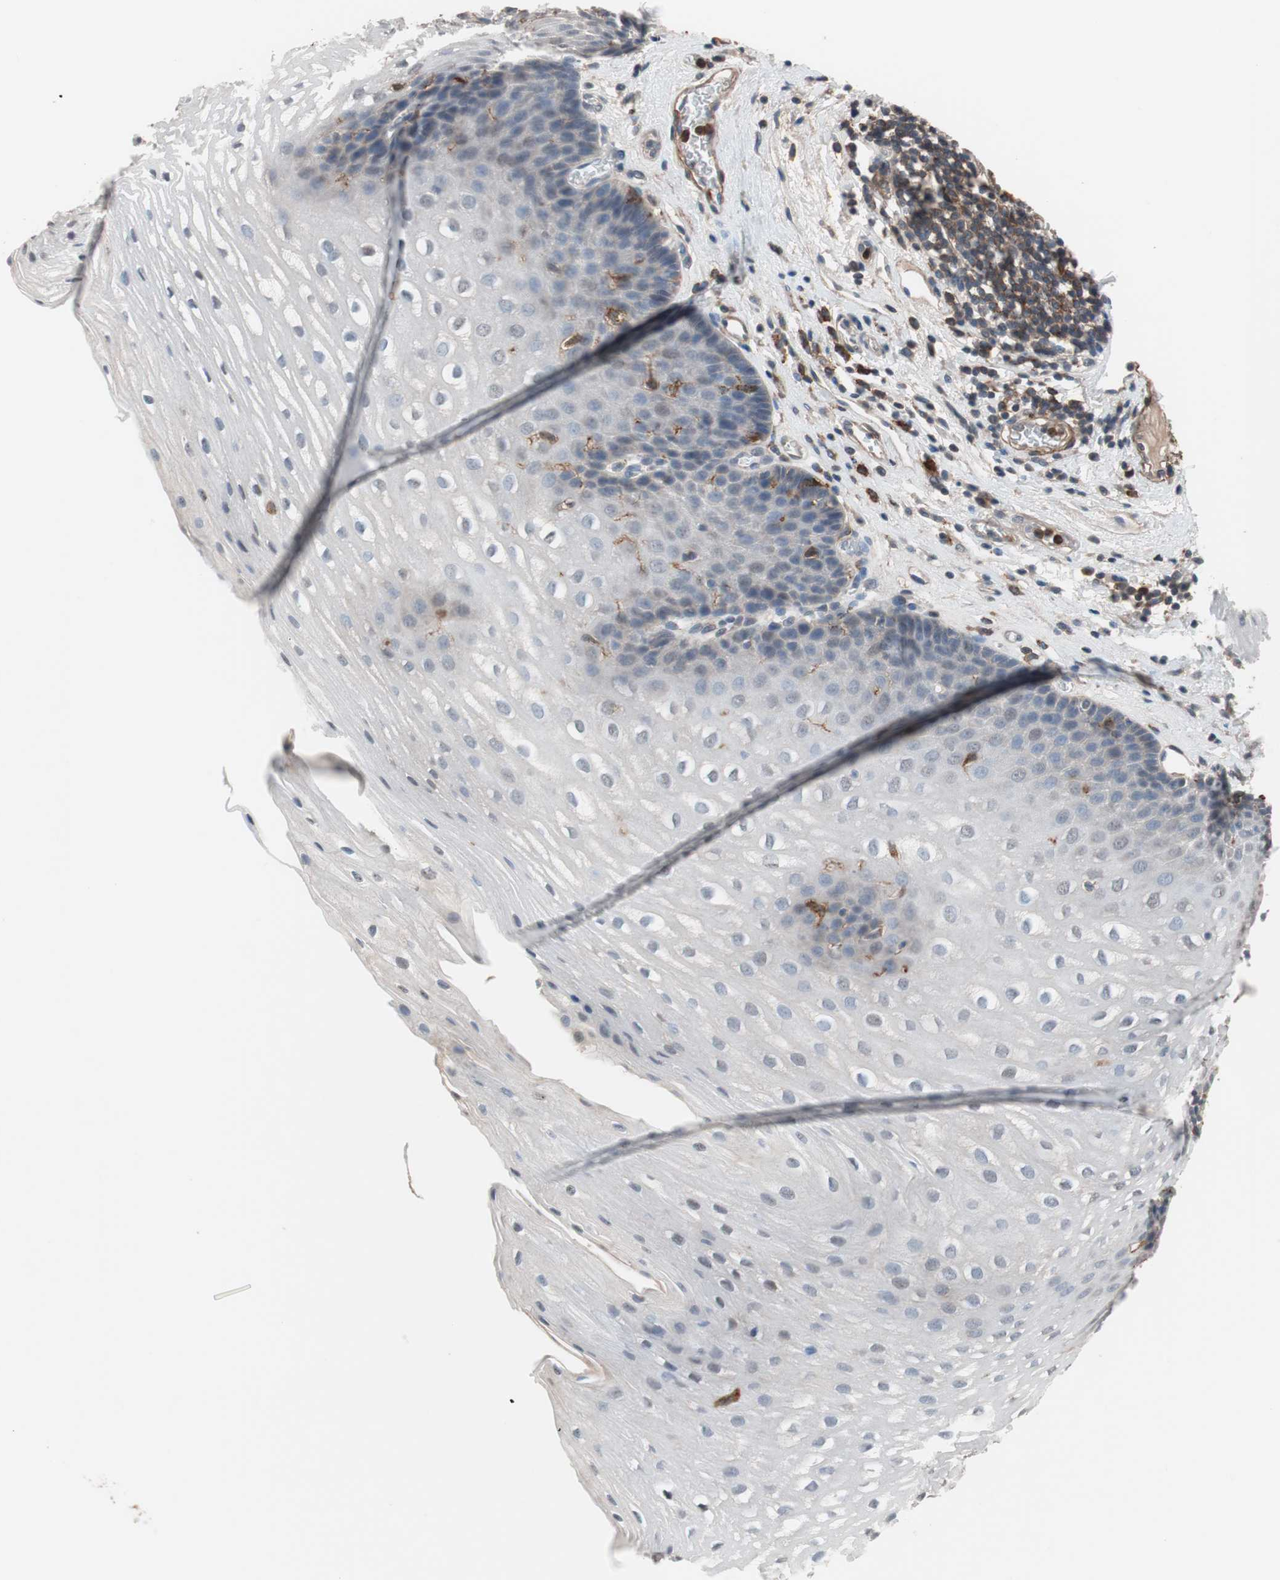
{"staining": {"intensity": "weak", "quantity": "<25%", "location": "cytoplasmic/membranous"}, "tissue": "esophagus", "cell_type": "Squamous epithelial cells", "image_type": "normal", "snomed": [{"axis": "morphology", "description": "Normal tissue, NOS"}, {"axis": "topography", "description": "Esophagus"}], "caption": "A photomicrograph of human esophagus is negative for staining in squamous epithelial cells. (DAB immunohistochemistry (IHC) visualized using brightfield microscopy, high magnification).", "gene": "LITAF", "patient": {"sex": "male", "age": 48}}